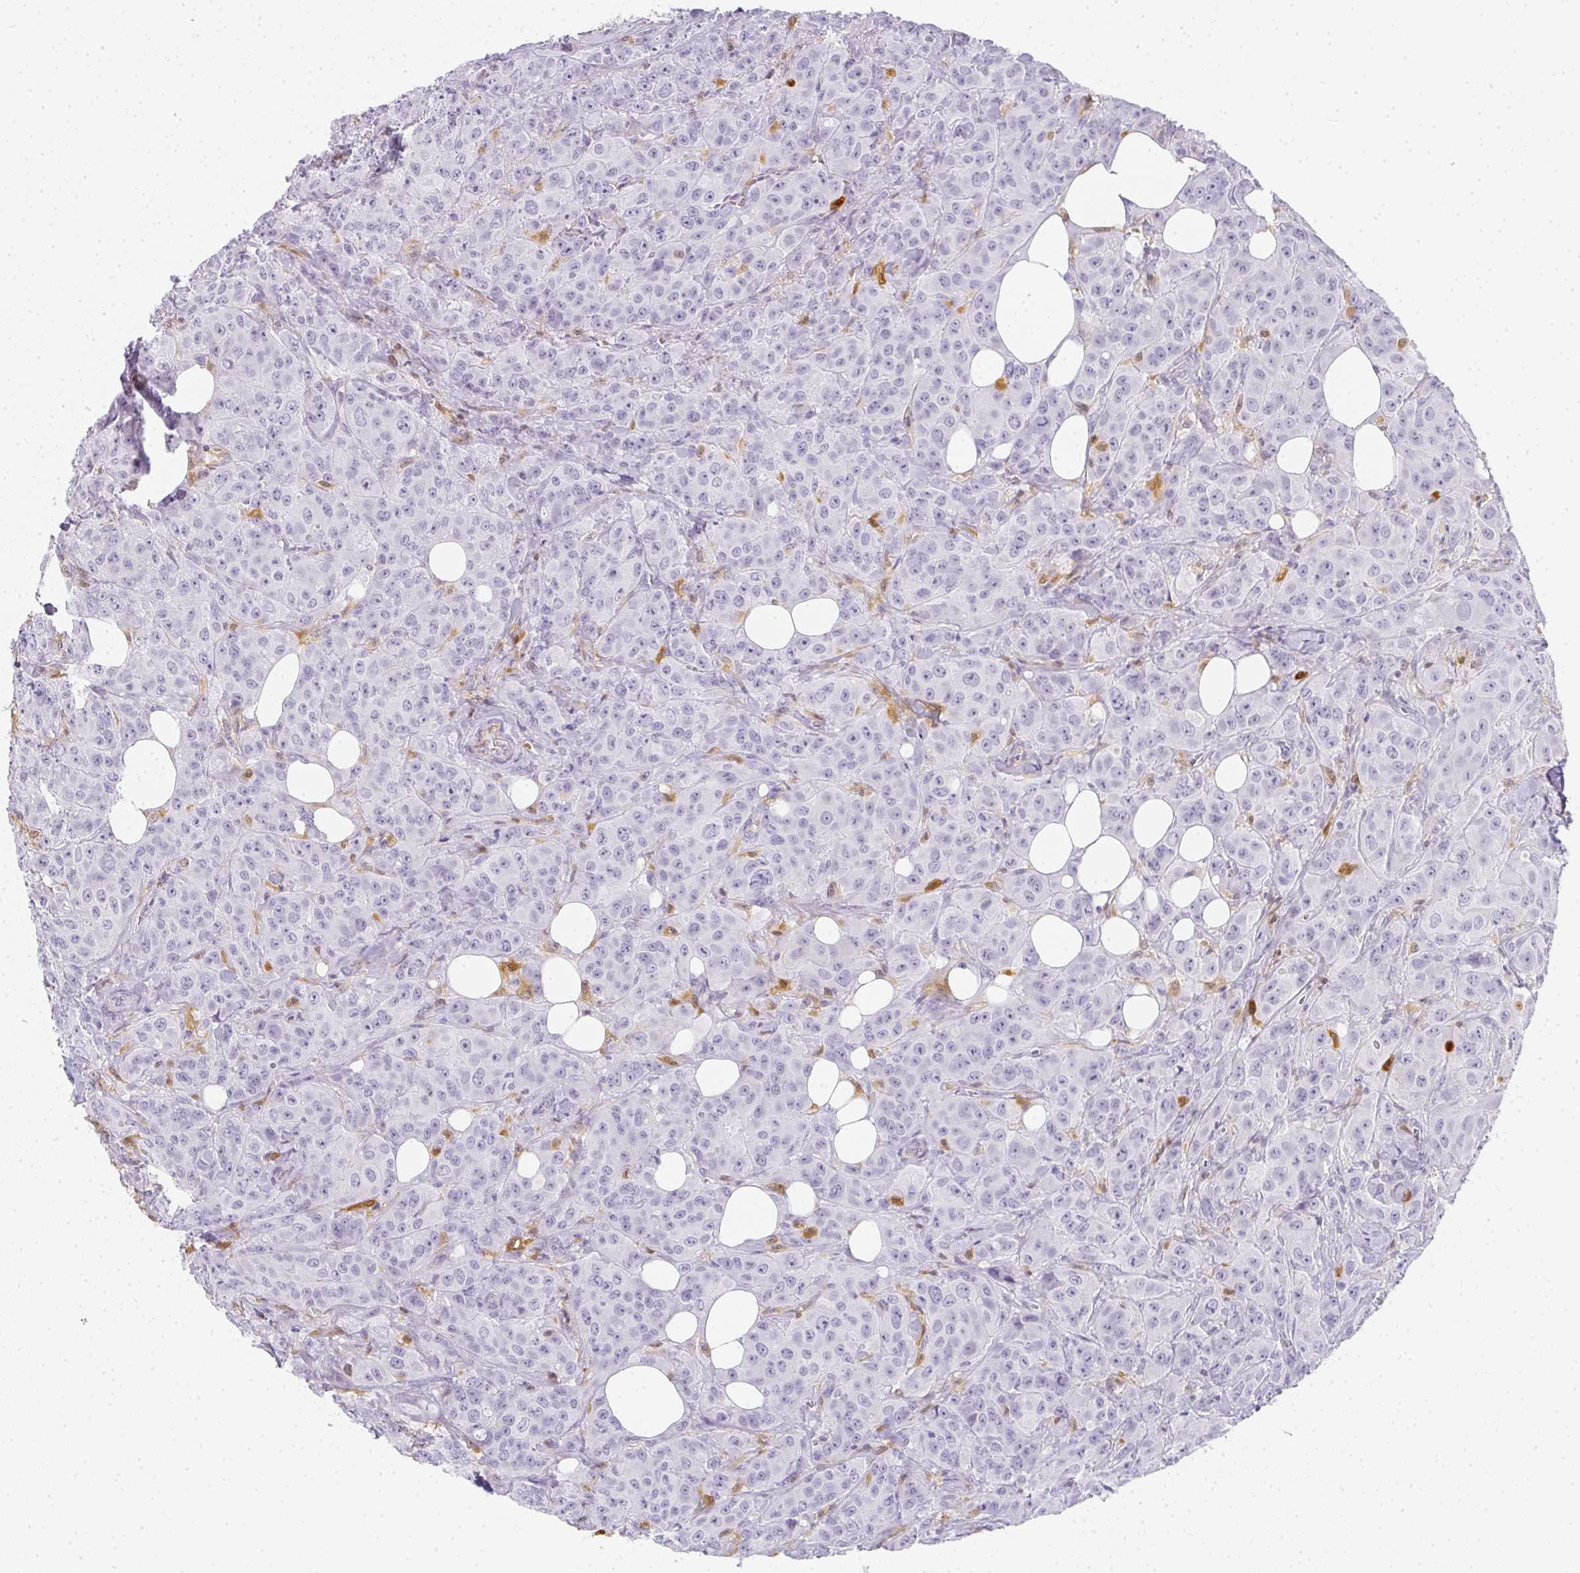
{"staining": {"intensity": "negative", "quantity": "none", "location": "none"}, "tissue": "breast cancer", "cell_type": "Tumor cells", "image_type": "cancer", "snomed": [{"axis": "morphology", "description": "Normal tissue, NOS"}, {"axis": "morphology", "description": "Duct carcinoma"}, {"axis": "topography", "description": "Breast"}], "caption": "Immunohistochemistry (IHC) micrograph of breast invasive ductal carcinoma stained for a protein (brown), which exhibits no positivity in tumor cells.", "gene": "HK3", "patient": {"sex": "female", "age": 43}}